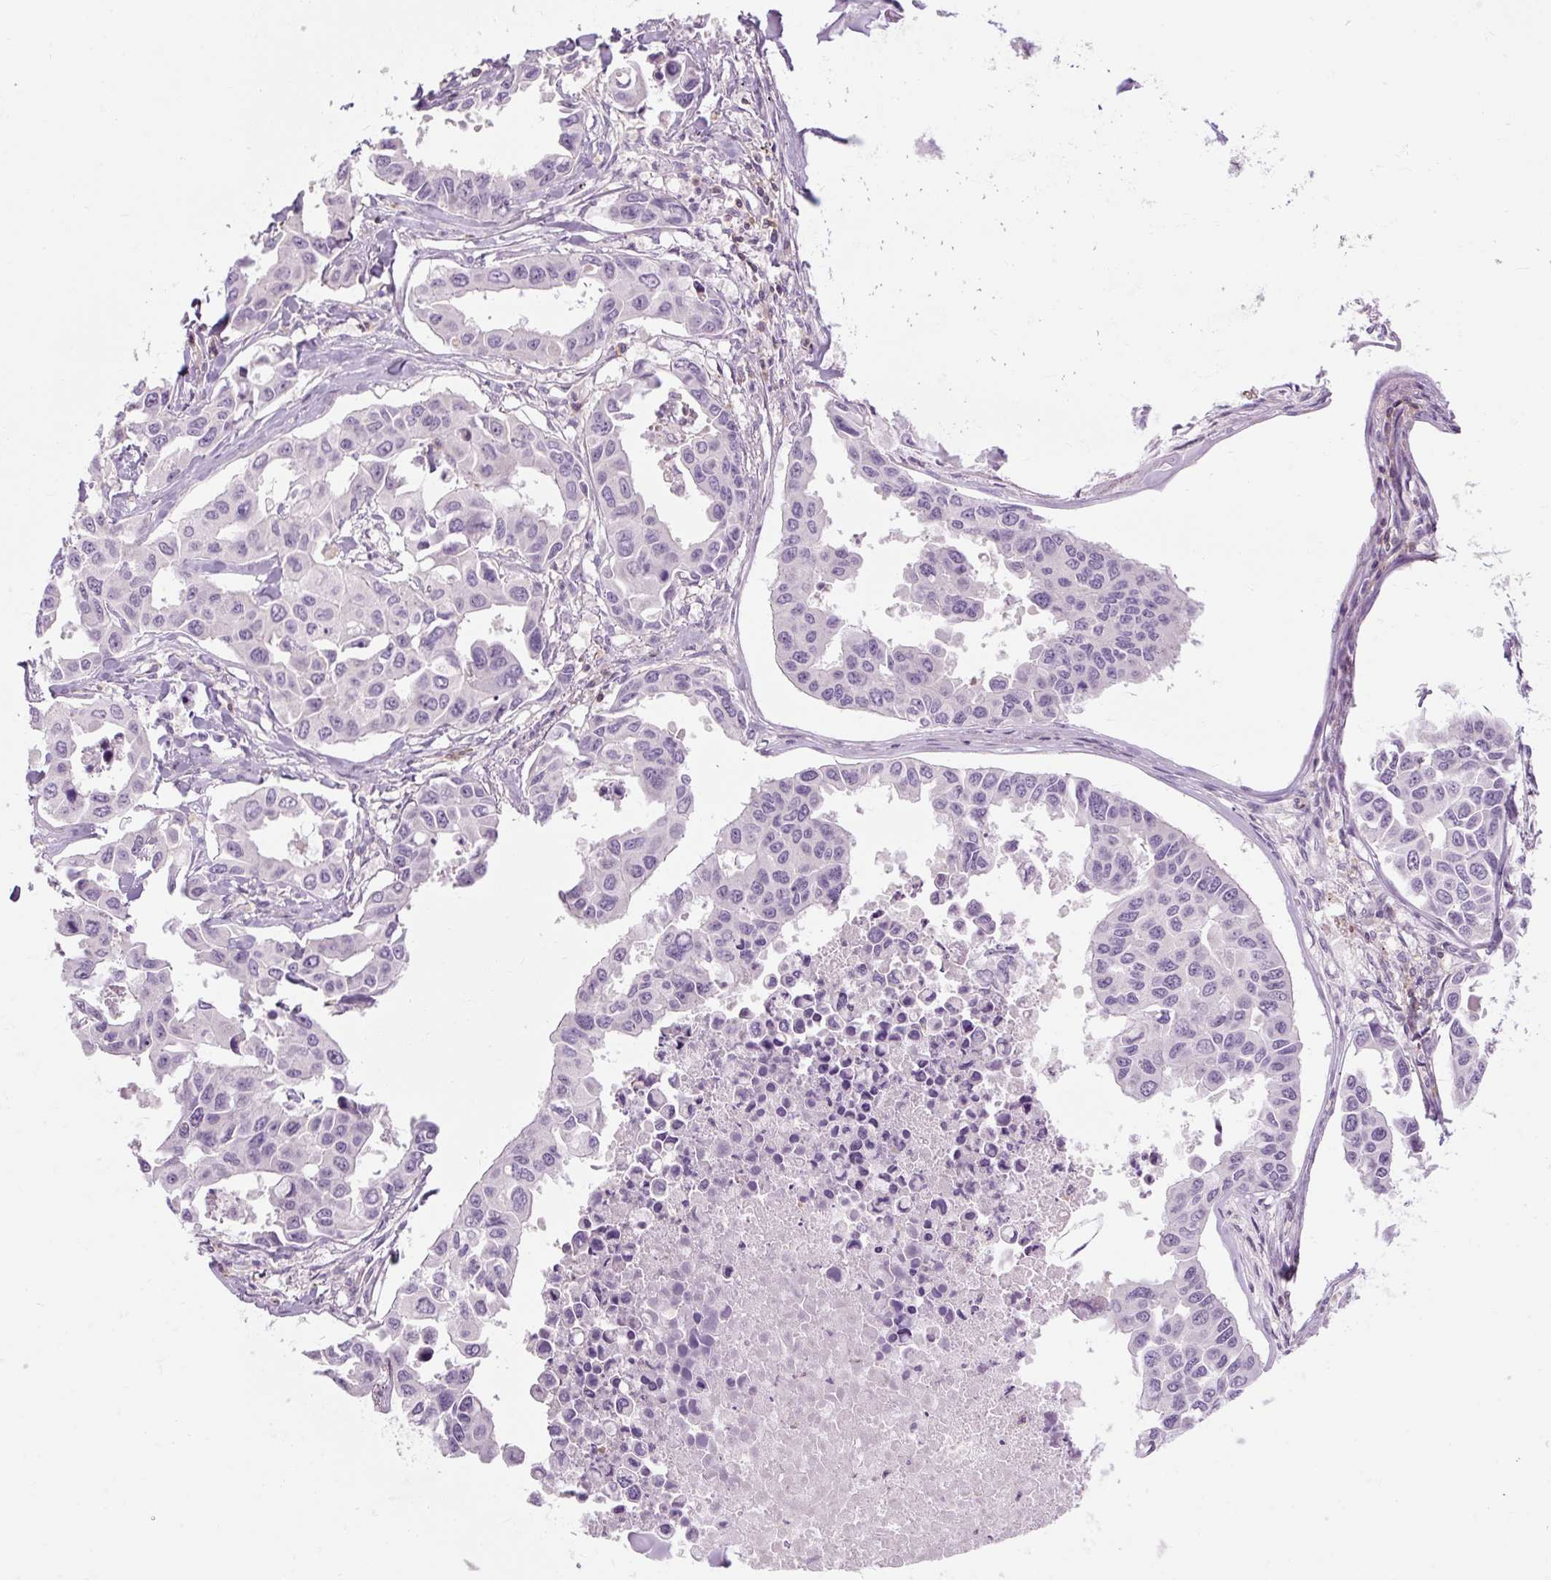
{"staining": {"intensity": "negative", "quantity": "none", "location": "none"}, "tissue": "lung cancer", "cell_type": "Tumor cells", "image_type": "cancer", "snomed": [{"axis": "morphology", "description": "Adenocarcinoma, NOS"}, {"axis": "topography", "description": "Lung"}], "caption": "The image shows no staining of tumor cells in adenocarcinoma (lung). (Immunohistochemistry, brightfield microscopy, high magnification).", "gene": "TIGD2", "patient": {"sex": "male", "age": 64}}